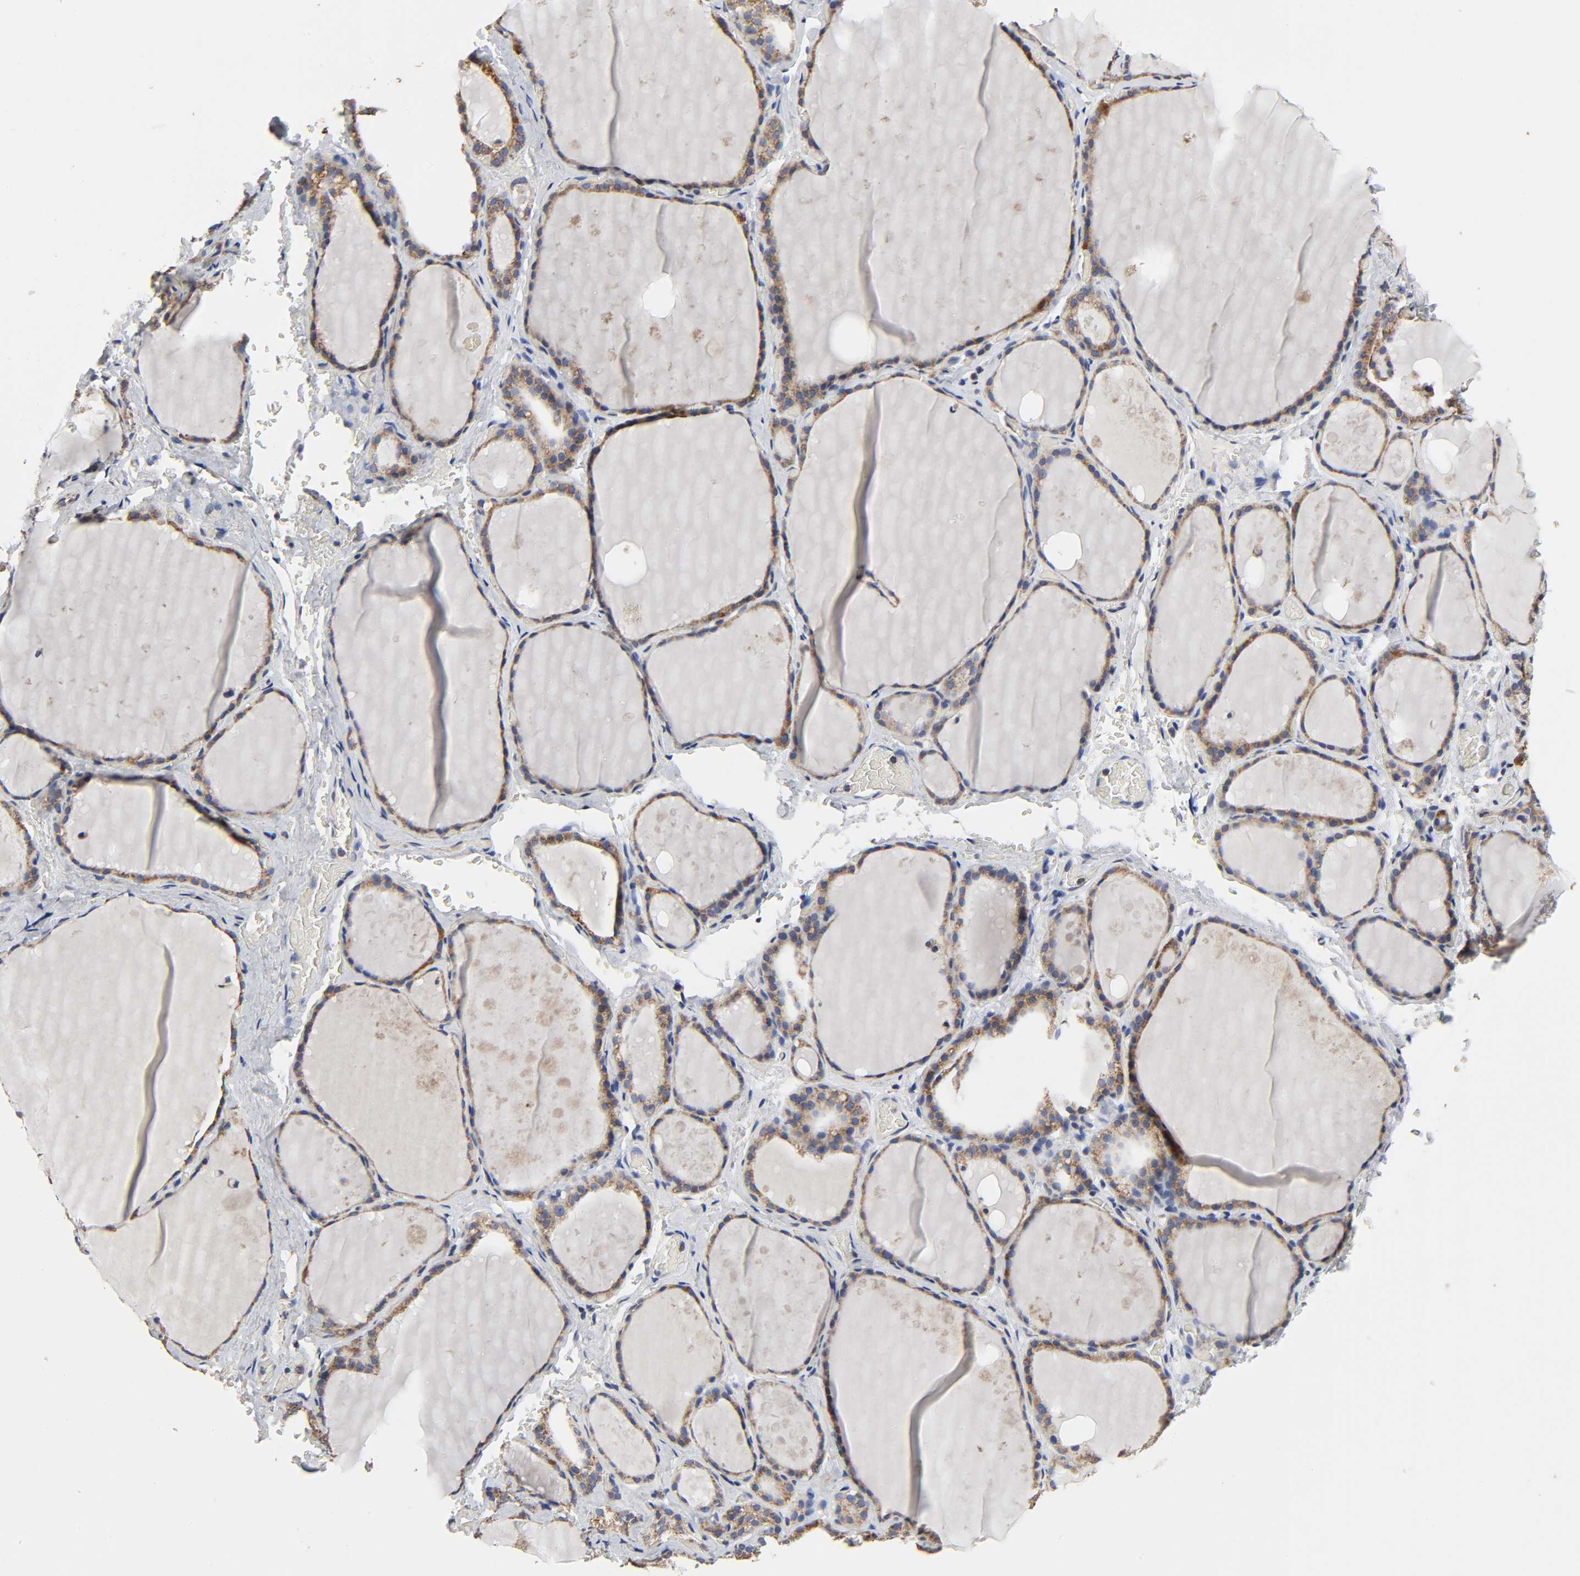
{"staining": {"intensity": "moderate", "quantity": ">75%", "location": "cytoplasmic/membranous"}, "tissue": "thyroid gland", "cell_type": "Glandular cells", "image_type": "normal", "snomed": [{"axis": "morphology", "description": "Normal tissue, NOS"}, {"axis": "topography", "description": "Thyroid gland"}], "caption": "DAB (3,3'-diaminobenzidine) immunohistochemical staining of unremarkable thyroid gland demonstrates moderate cytoplasmic/membranous protein staining in approximately >75% of glandular cells.", "gene": "COX6B1", "patient": {"sex": "male", "age": 61}}